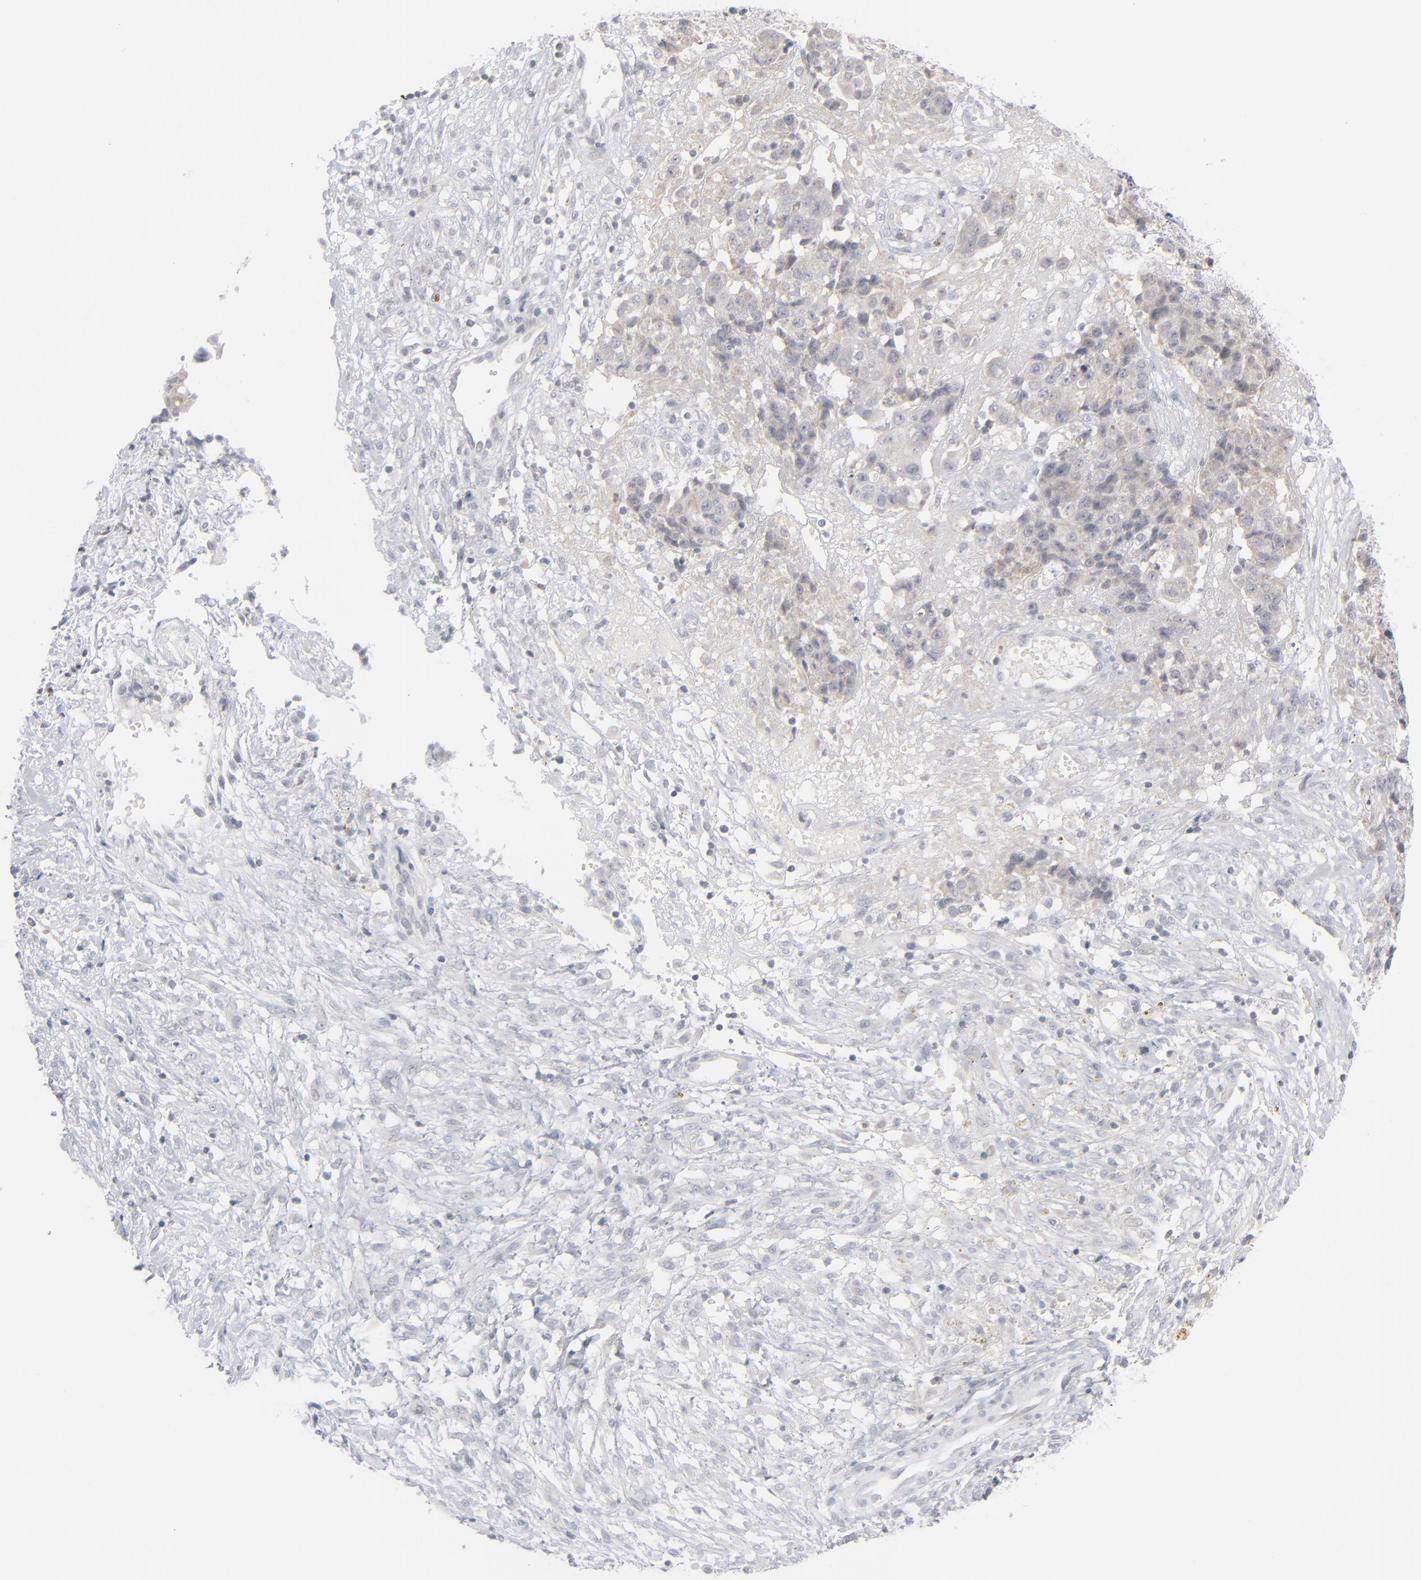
{"staining": {"intensity": "negative", "quantity": "none", "location": "none"}, "tissue": "ovarian cancer", "cell_type": "Tumor cells", "image_type": "cancer", "snomed": [{"axis": "morphology", "description": "Carcinoma, endometroid"}, {"axis": "topography", "description": "Ovary"}], "caption": "This micrograph is of ovarian cancer (endometroid carcinoma) stained with immunohistochemistry to label a protein in brown with the nuclei are counter-stained blue. There is no positivity in tumor cells.", "gene": "POF1B", "patient": {"sex": "female", "age": 42}}